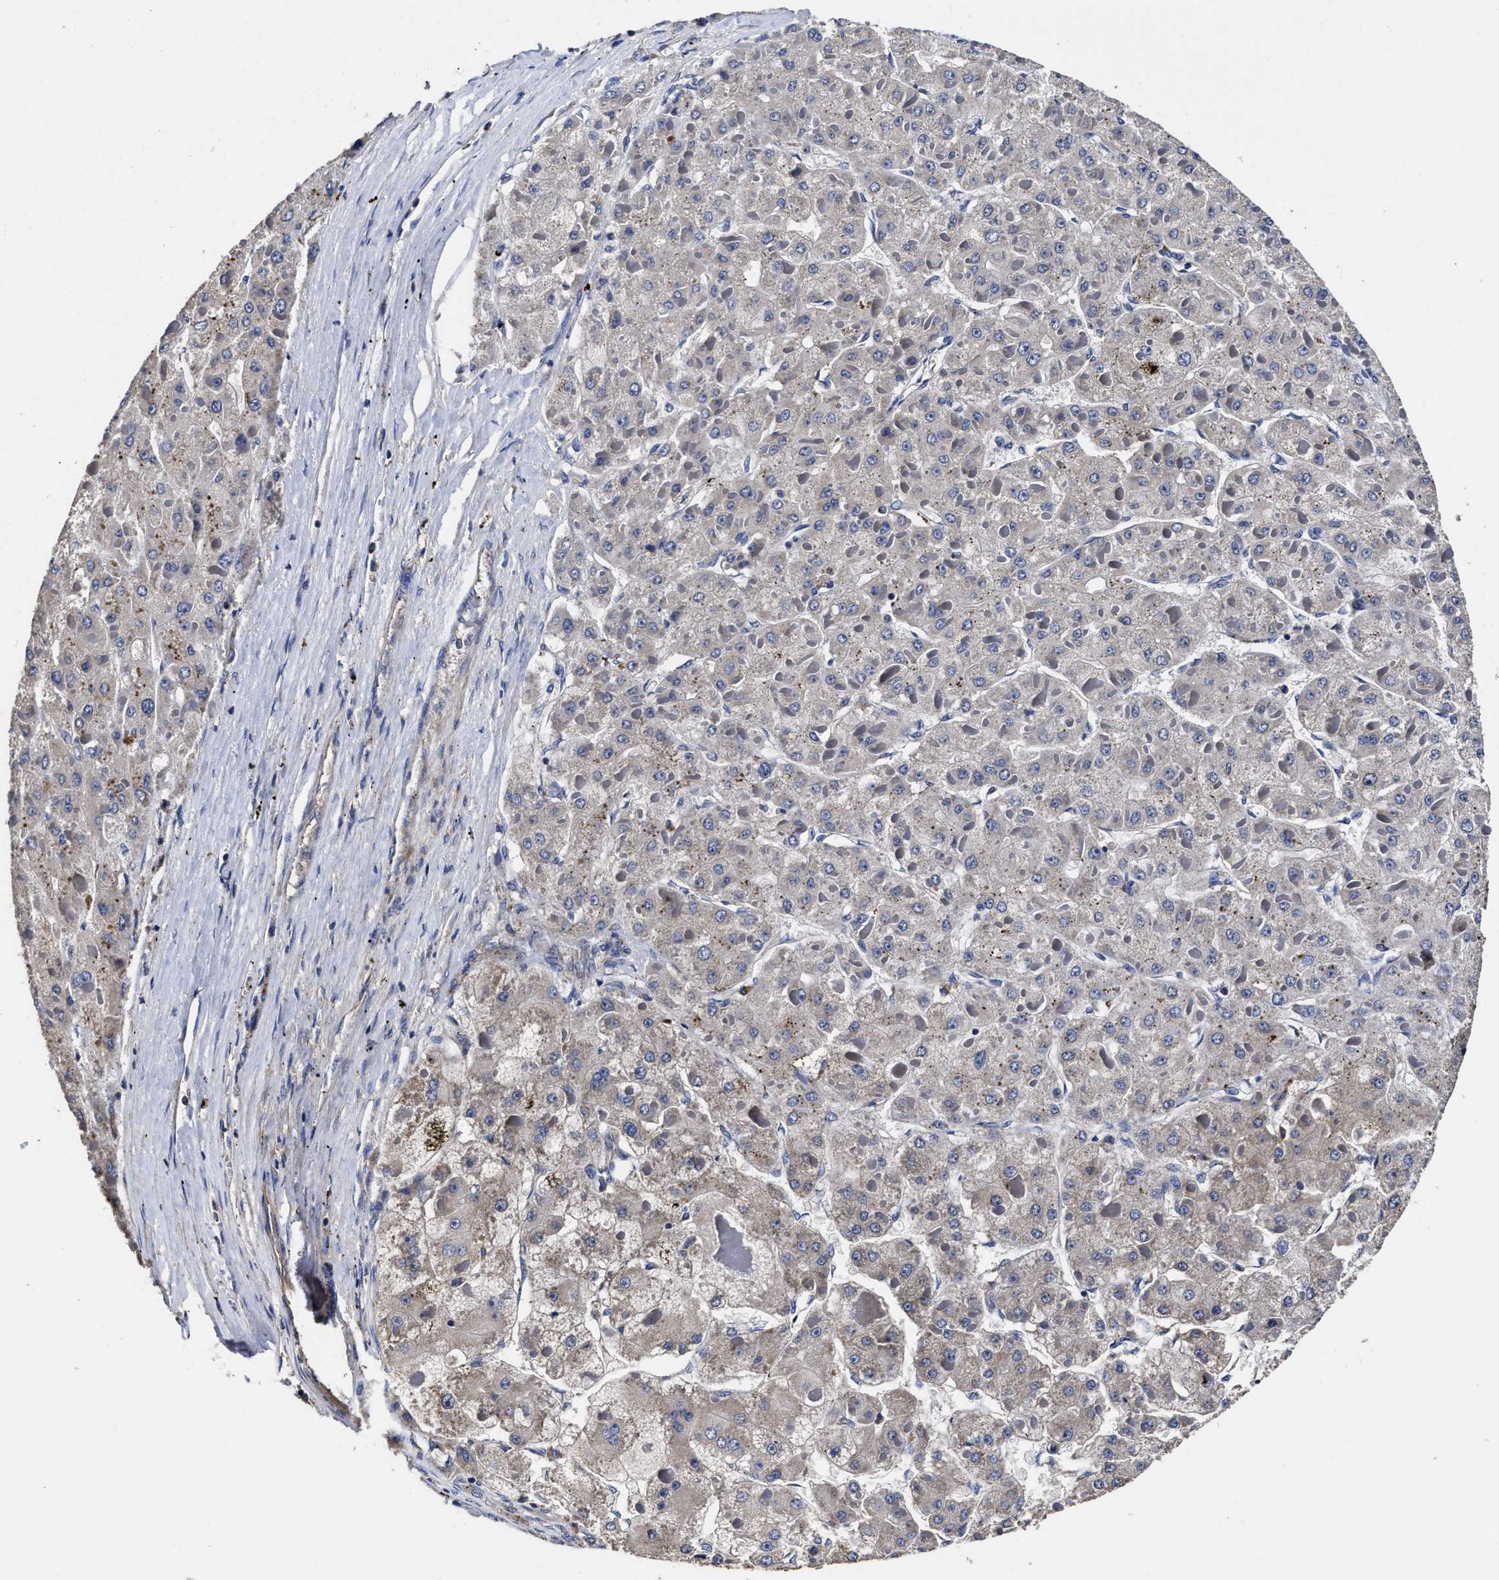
{"staining": {"intensity": "negative", "quantity": "none", "location": "none"}, "tissue": "liver cancer", "cell_type": "Tumor cells", "image_type": "cancer", "snomed": [{"axis": "morphology", "description": "Carcinoma, Hepatocellular, NOS"}, {"axis": "topography", "description": "Liver"}], "caption": "Liver hepatocellular carcinoma was stained to show a protein in brown. There is no significant positivity in tumor cells.", "gene": "AVEN", "patient": {"sex": "female", "age": 73}}